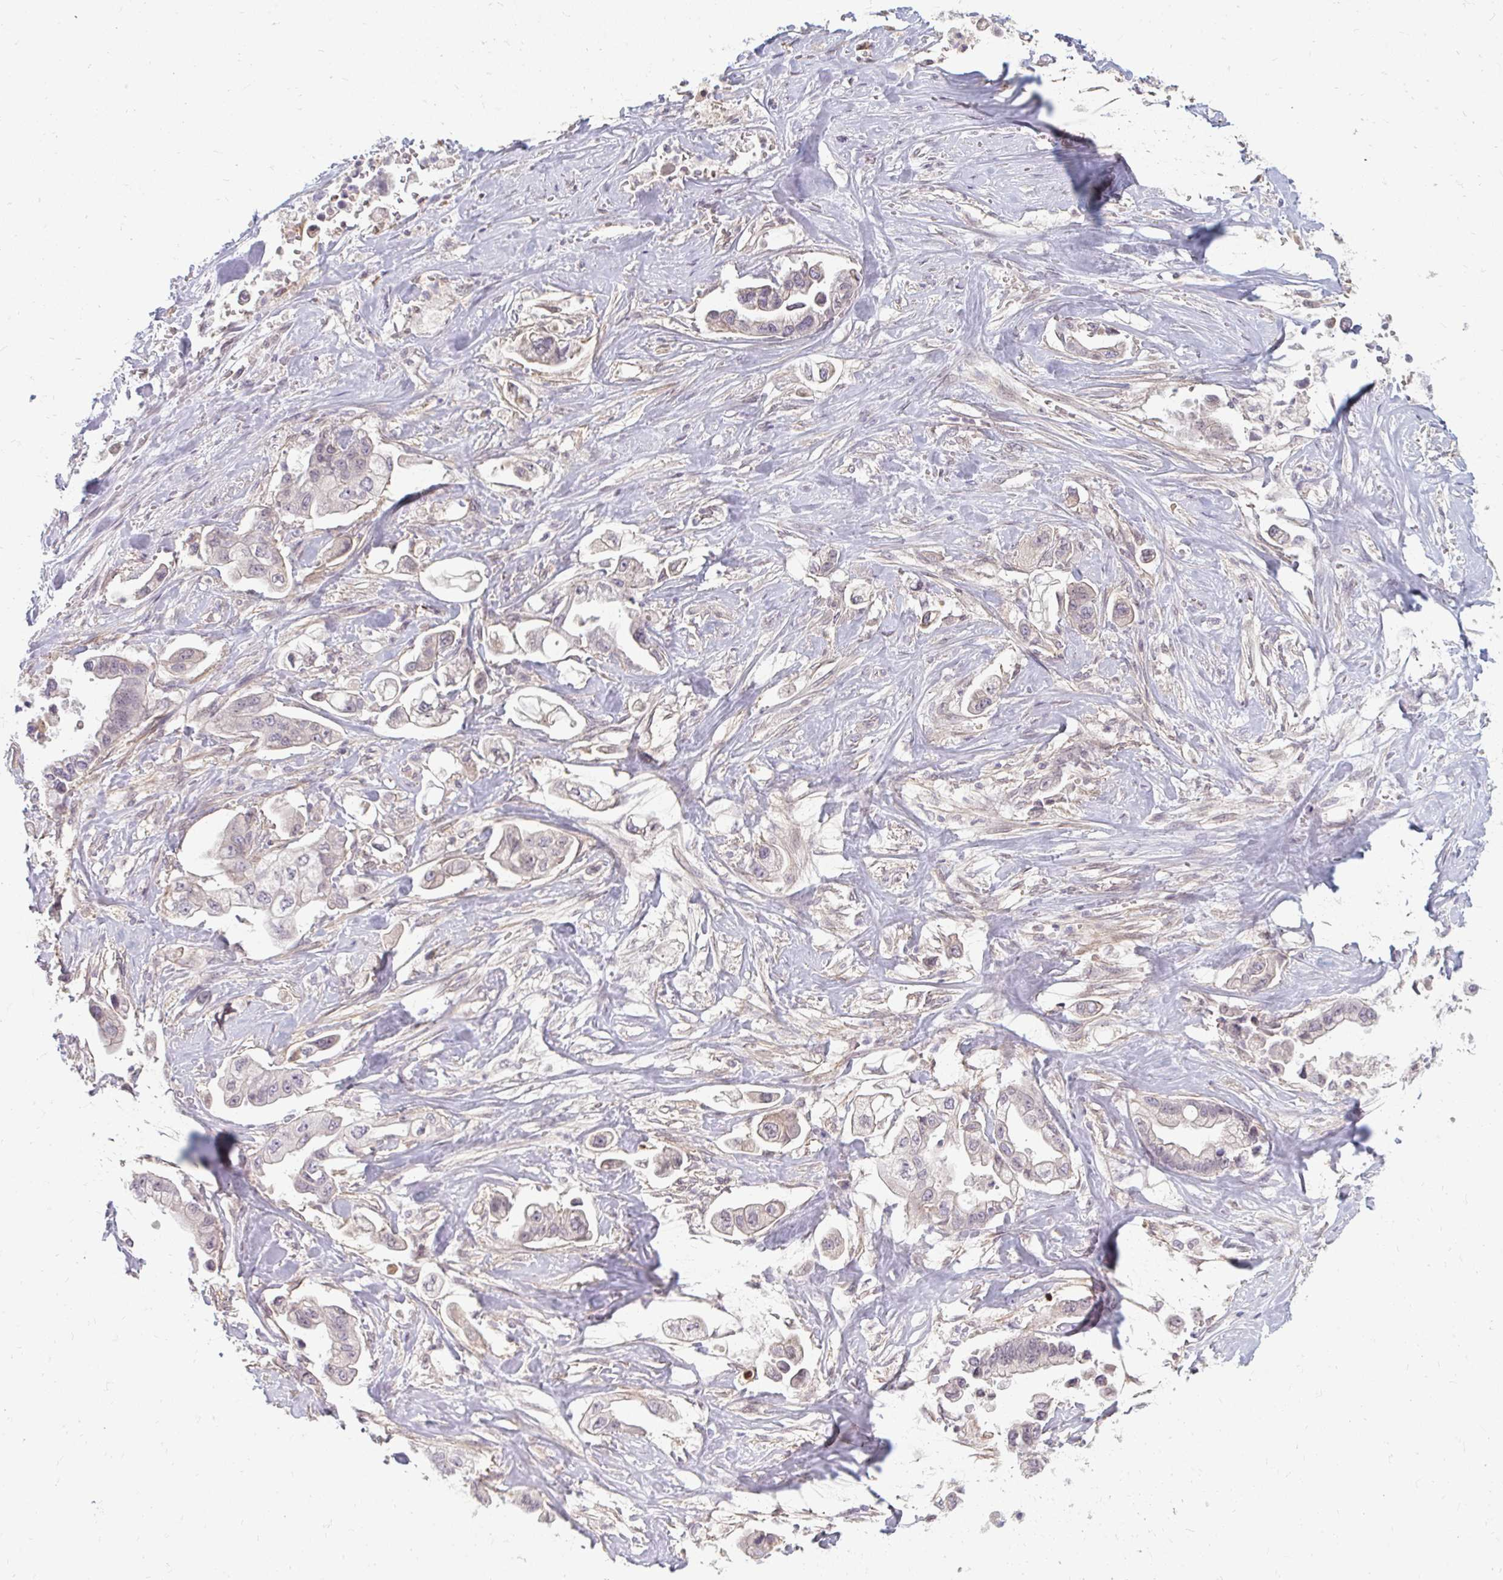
{"staining": {"intensity": "negative", "quantity": "none", "location": "none"}, "tissue": "stomach cancer", "cell_type": "Tumor cells", "image_type": "cancer", "snomed": [{"axis": "morphology", "description": "Adenocarcinoma, NOS"}, {"axis": "topography", "description": "Stomach"}], "caption": "The immunohistochemistry (IHC) micrograph has no significant expression in tumor cells of adenocarcinoma (stomach) tissue.", "gene": "GPC5", "patient": {"sex": "male", "age": 62}}